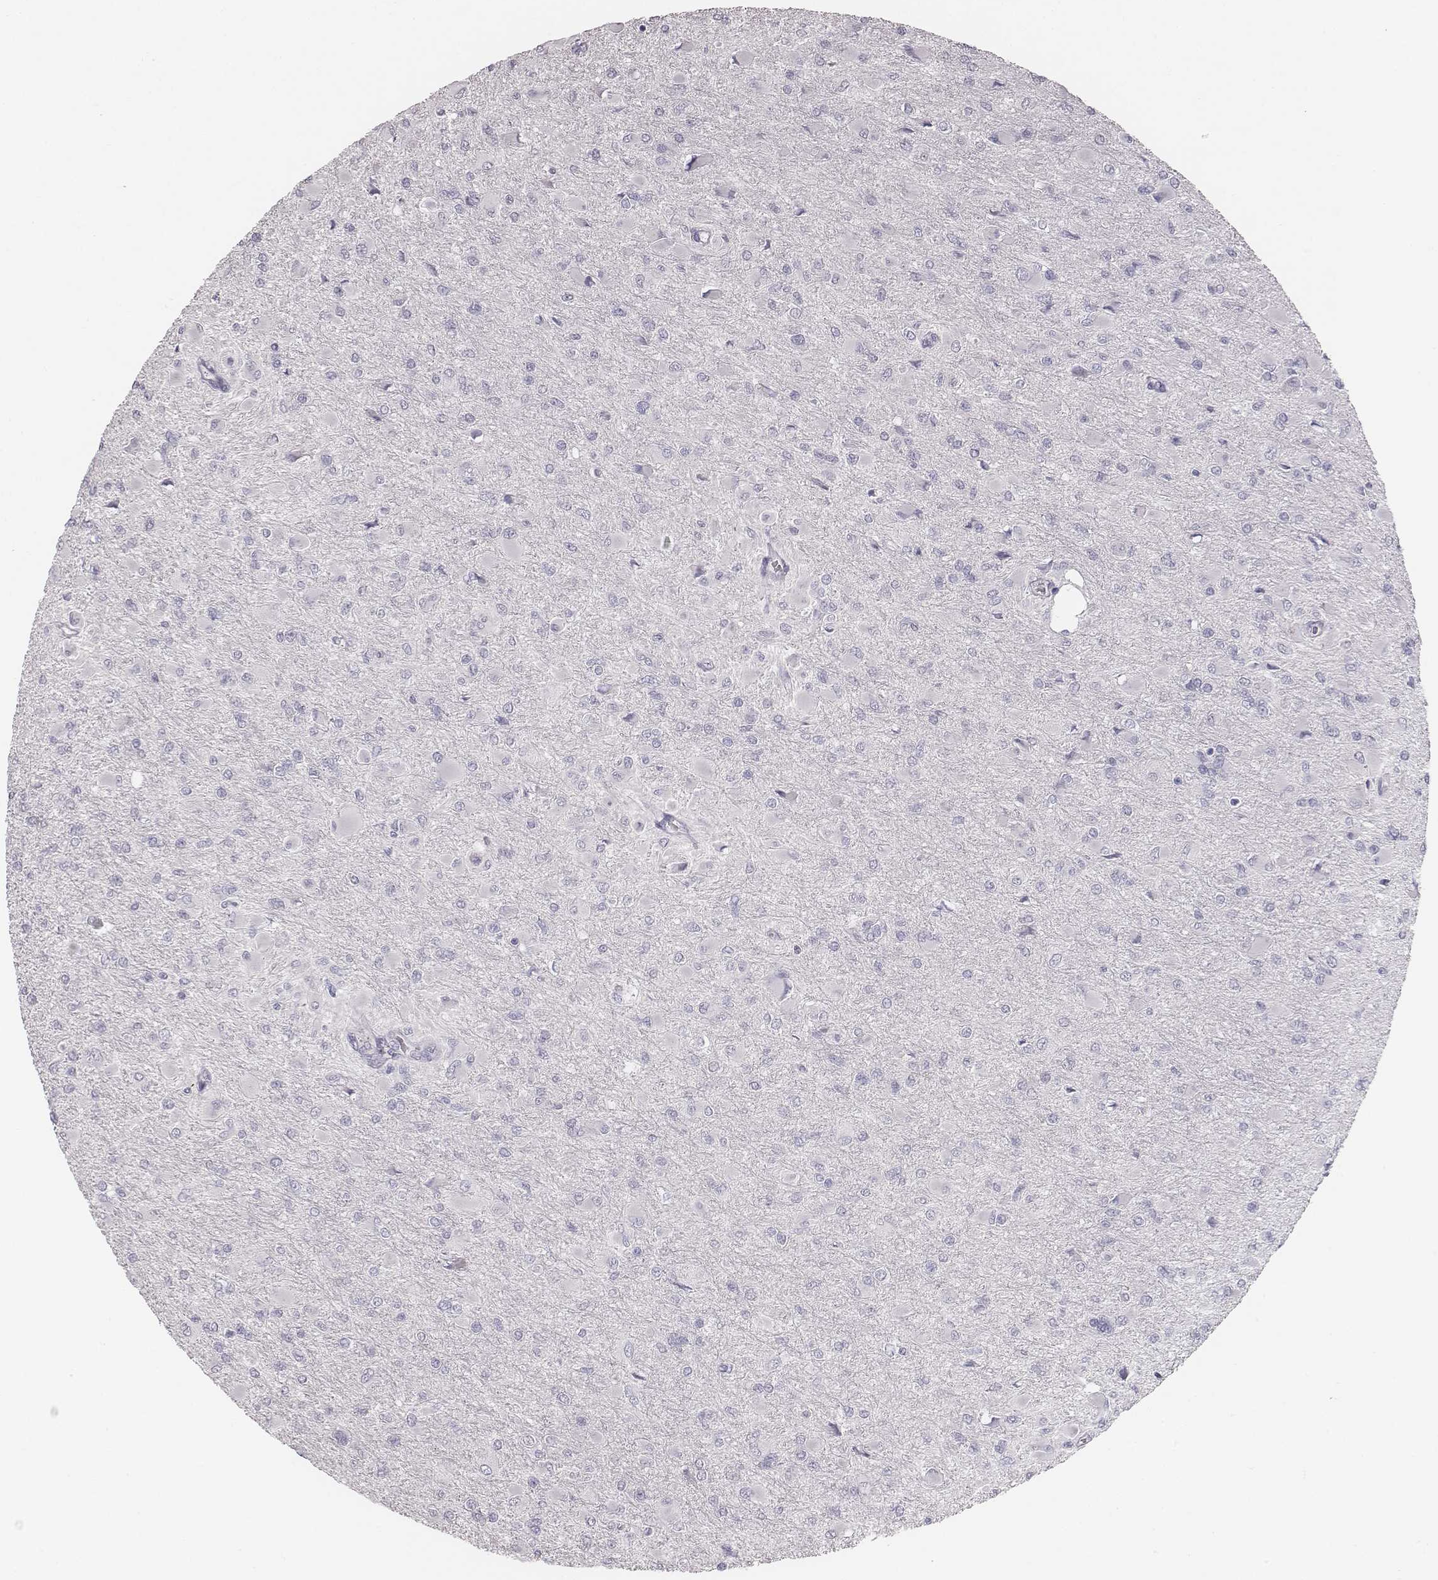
{"staining": {"intensity": "negative", "quantity": "none", "location": "none"}, "tissue": "glioma", "cell_type": "Tumor cells", "image_type": "cancer", "snomed": [{"axis": "morphology", "description": "Glioma, malignant, High grade"}, {"axis": "topography", "description": "Cerebral cortex"}], "caption": "An image of human malignant high-grade glioma is negative for staining in tumor cells.", "gene": "MYH6", "patient": {"sex": "female", "age": 36}}